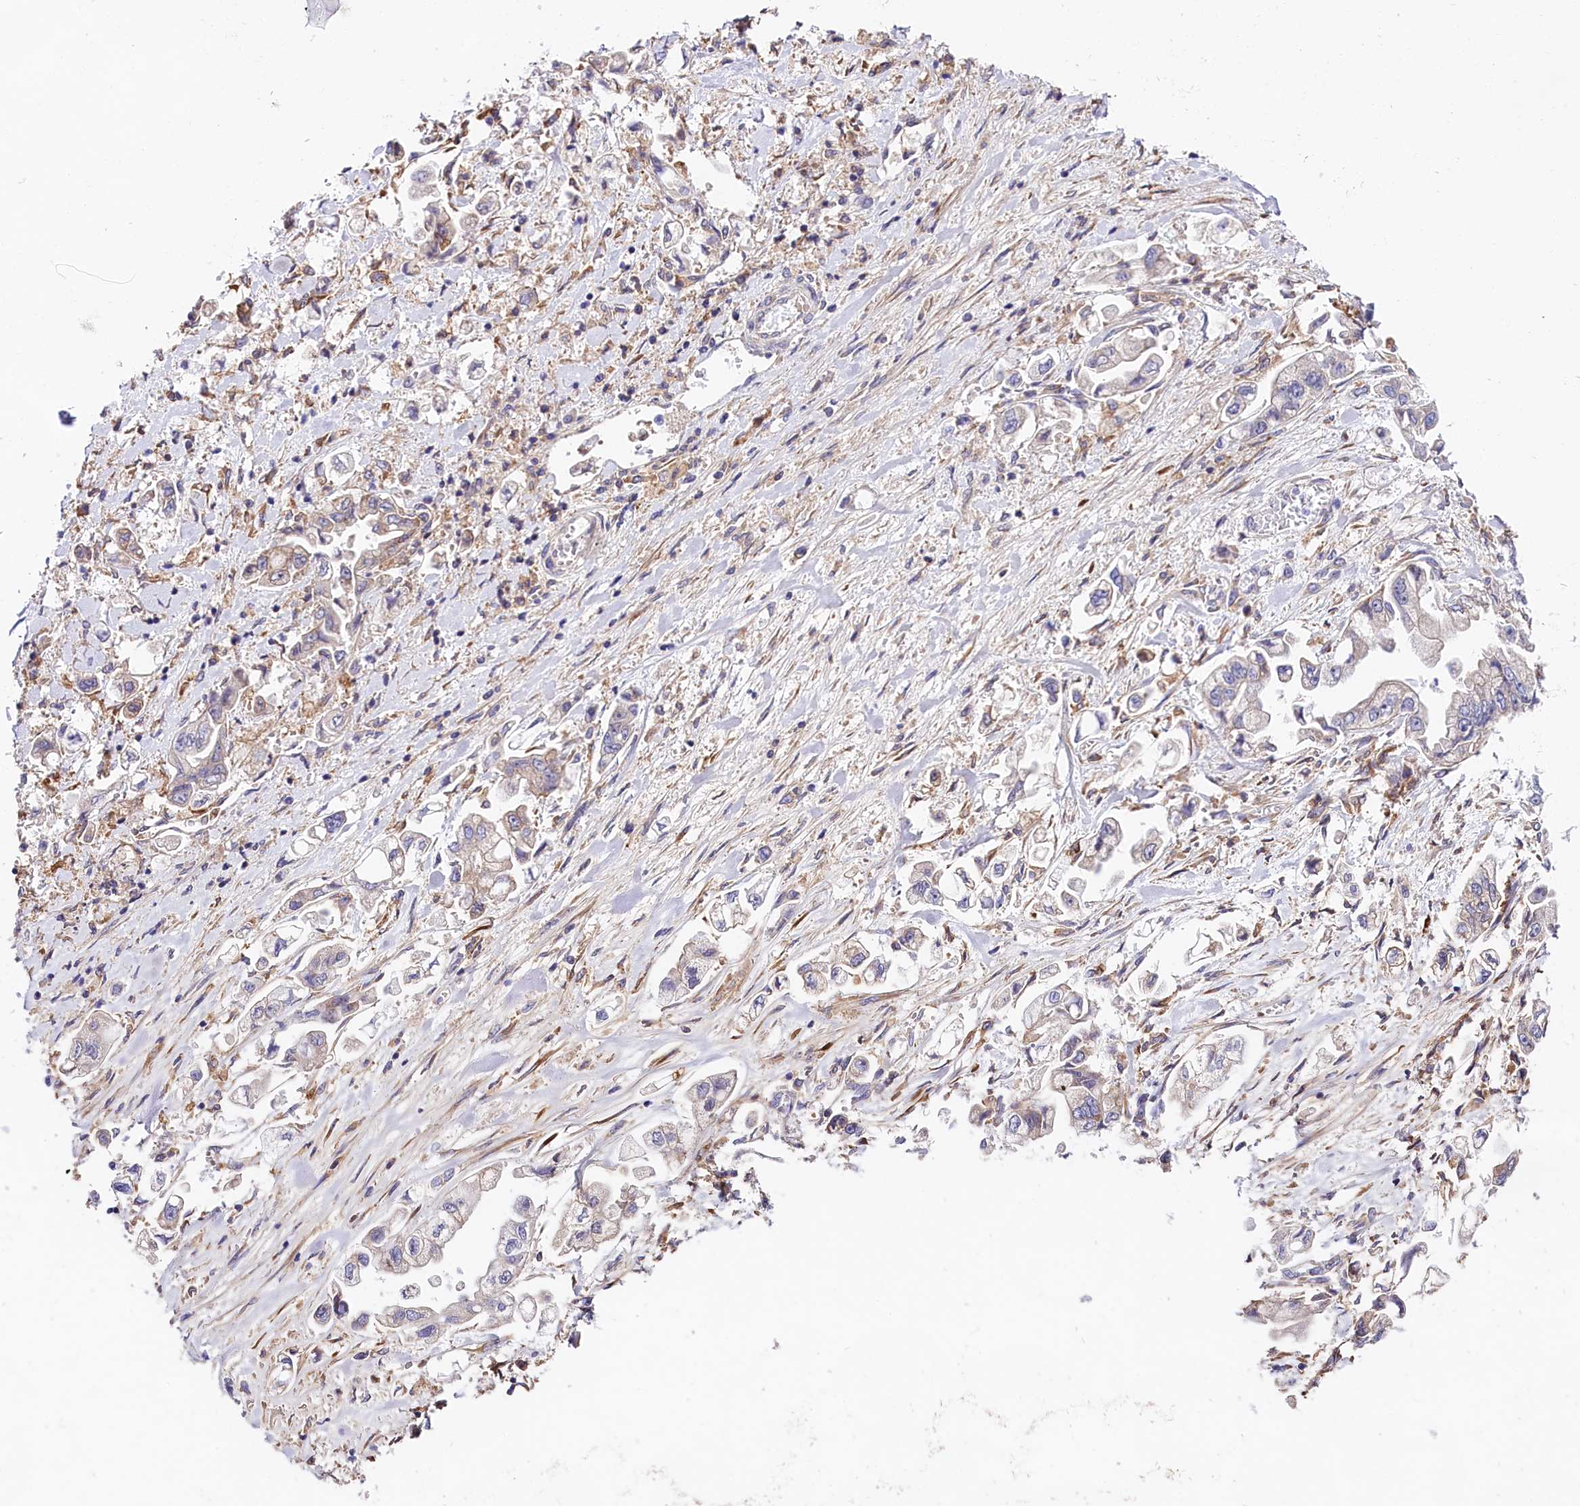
{"staining": {"intensity": "negative", "quantity": "none", "location": "none"}, "tissue": "stomach cancer", "cell_type": "Tumor cells", "image_type": "cancer", "snomed": [{"axis": "morphology", "description": "Adenocarcinoma, NOS"}, {"axis": "topography", "description": "Stomach"}], "caption": "This is an IHC micrograph of adenocarcinoma (stomach). There is no staining in tumor cells.", "gene": "OAS3", "patient": {"sex": "male", "age": 62}}